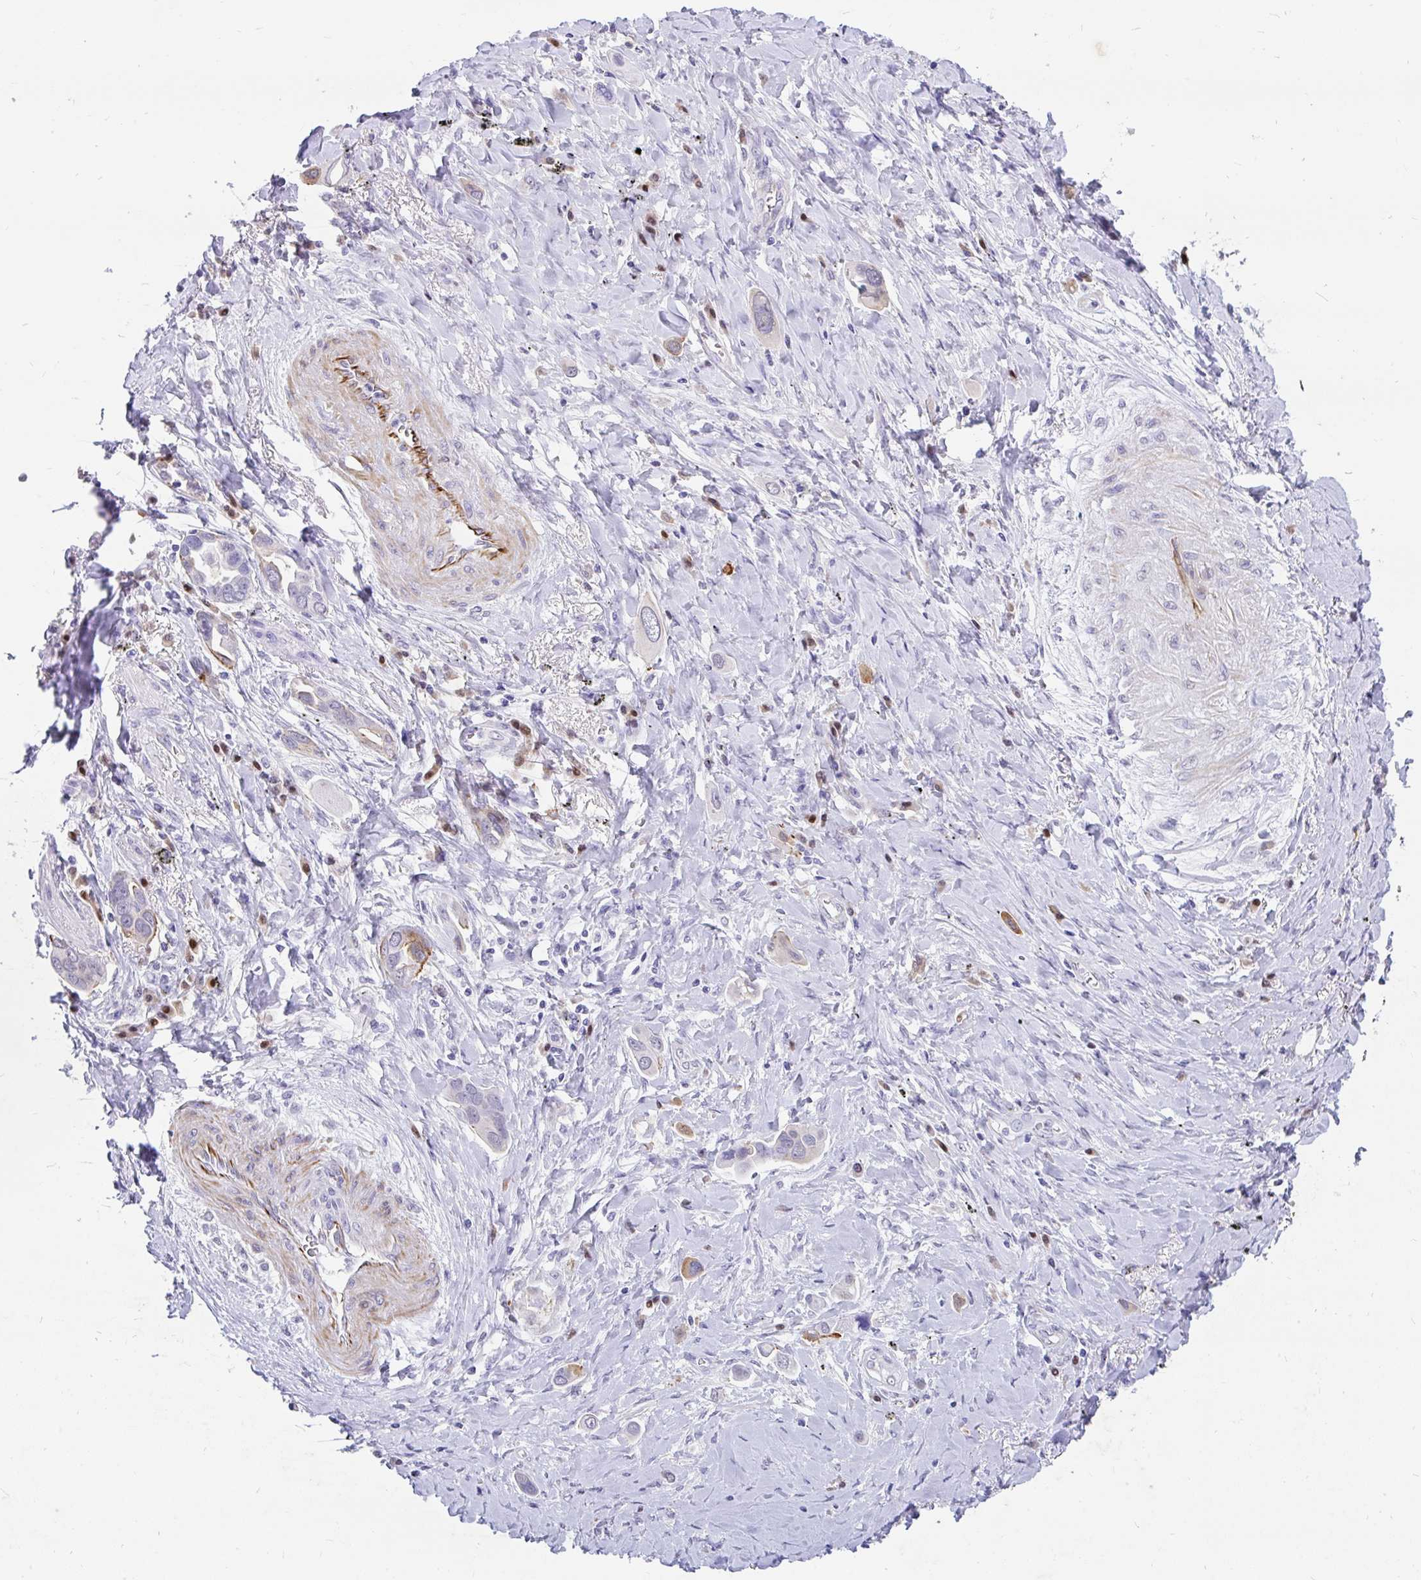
{"staining": {"intensity": "moderate", "quantity": "<25%", "location": "cytoplasmic/membranous"}, "tissue": "lung cancer", "cell_type": "Tumor cells", "image_type": "cancer", "snomed": [{"axis": "morphology", "description": "Adenocarcinoma, NOS"}, {"axis": "topography", "description": "Lung"}], "caption": "Lung cancer tissue reveals moderate cytoplasmic/membranous positivity in approximately <25% of tumor cells, visualized by immunohistochemistry. (IHC, brightfield microscopy, high magnification).", "gene": "EML5", "patient": {"sex": "male", "age": 76}}